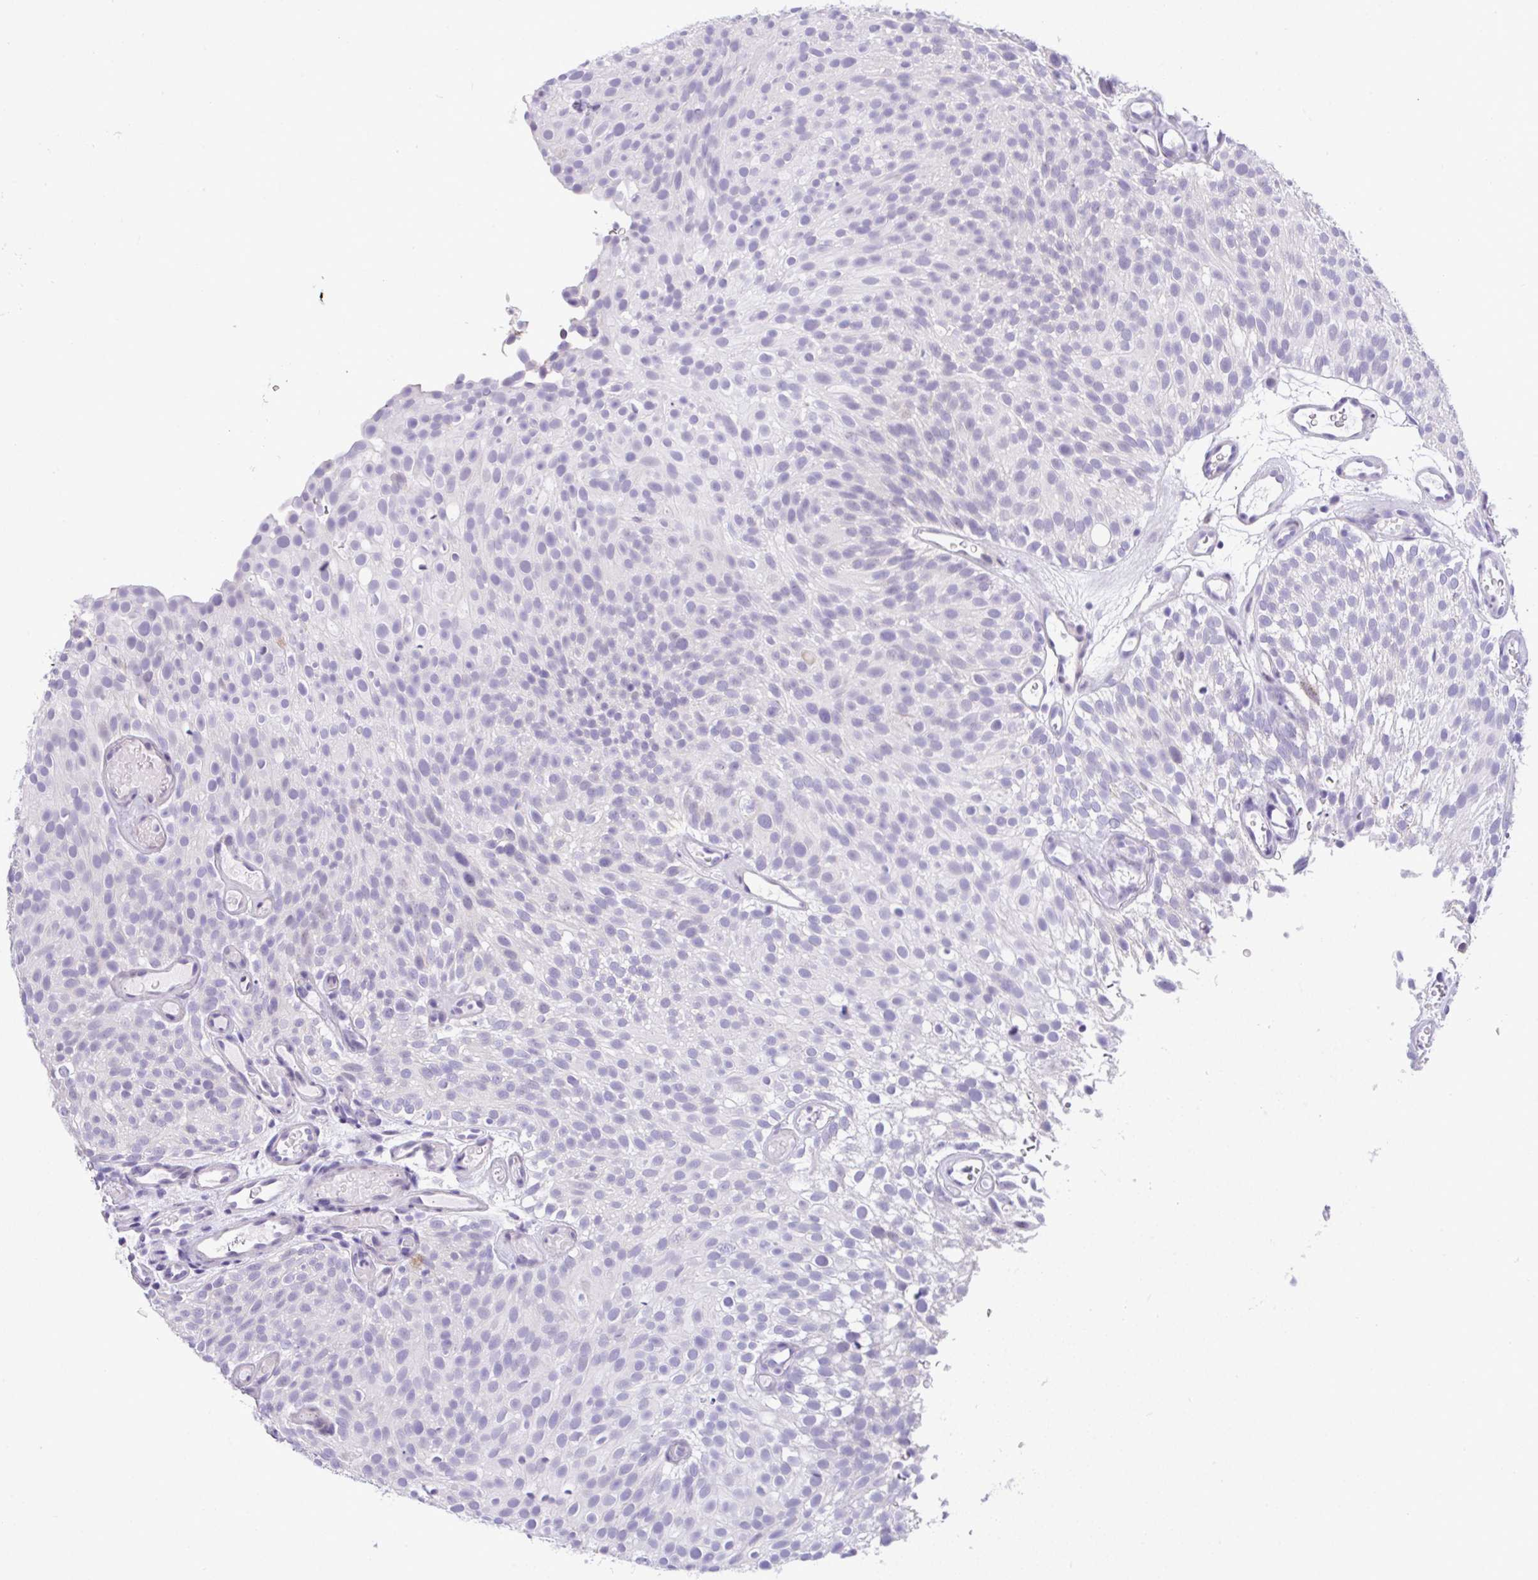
{"staining": {"intensity": "negative", "quantity": "none", "location": "none"}, "tissue": "urothelial cancer", "cell_type": "Tumor cells", "image_type": "cancer", "snomed": [{"axis": "morphology", "description": "Urothelial carcinoma, Low grade"}, {"axis": "topography", "description": "Urinary bladder"}], "caption": "Tumor cells show no significant protein expression in low-grade urothelial carcinoma.", "gene": "YBX2", "patient": {"sex": "male", "age": 78}}